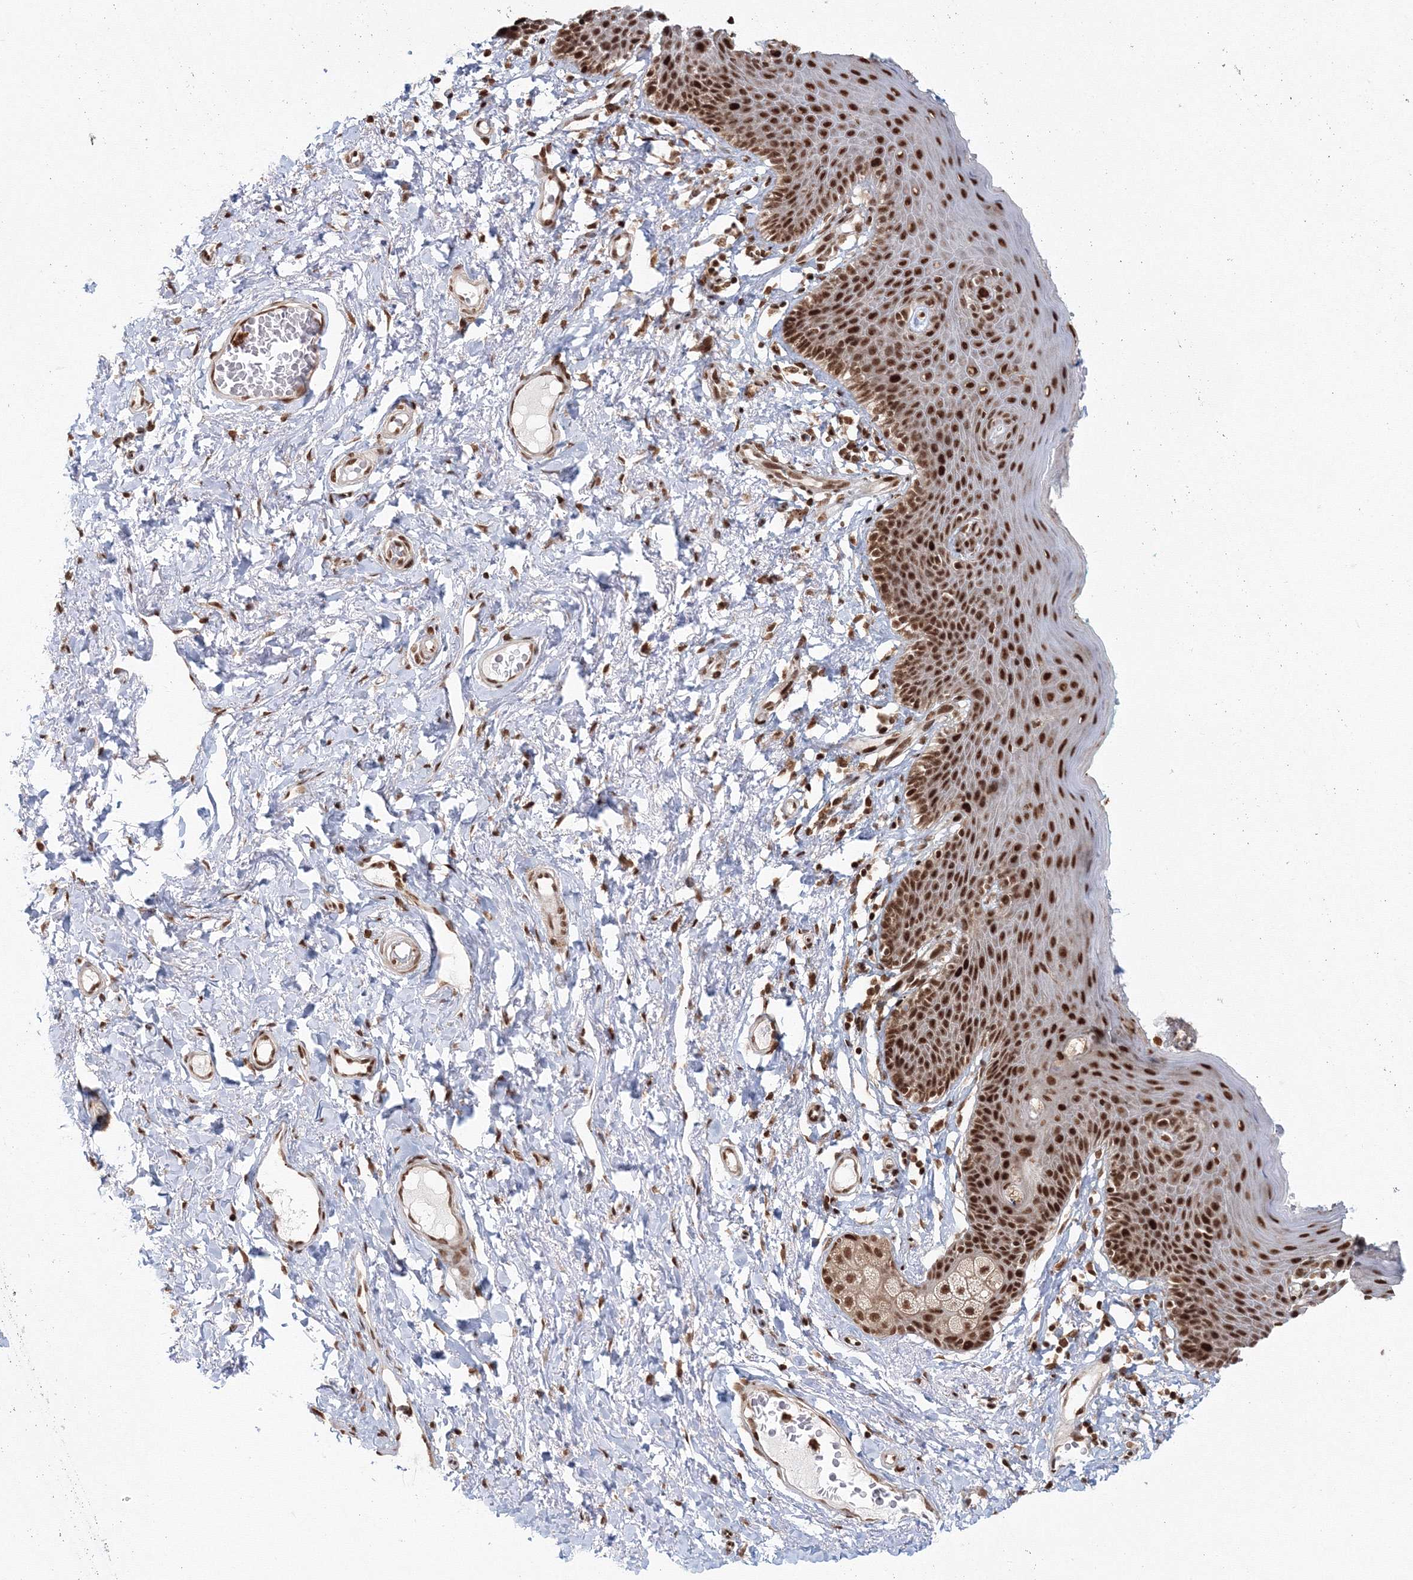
{"staining": {"intensity": "strong", "quantity": ">75%", "location": "nuclear"}, "tissue": "skin", "cell_type": "Epidermal cells", "image_type": "normal", "snomed": [{"axis": "morphology", "description": "Normal tissue, NOS"}, {"axis": "topography", "description": "Vulva"}], "caption": "Brown immunohistochemical staining in normal human skin reveals strong nuclear staining in about >75% of epidermal cells.", "gene": "KIF20A", "patient": {"sex": "female", "age": 66}}